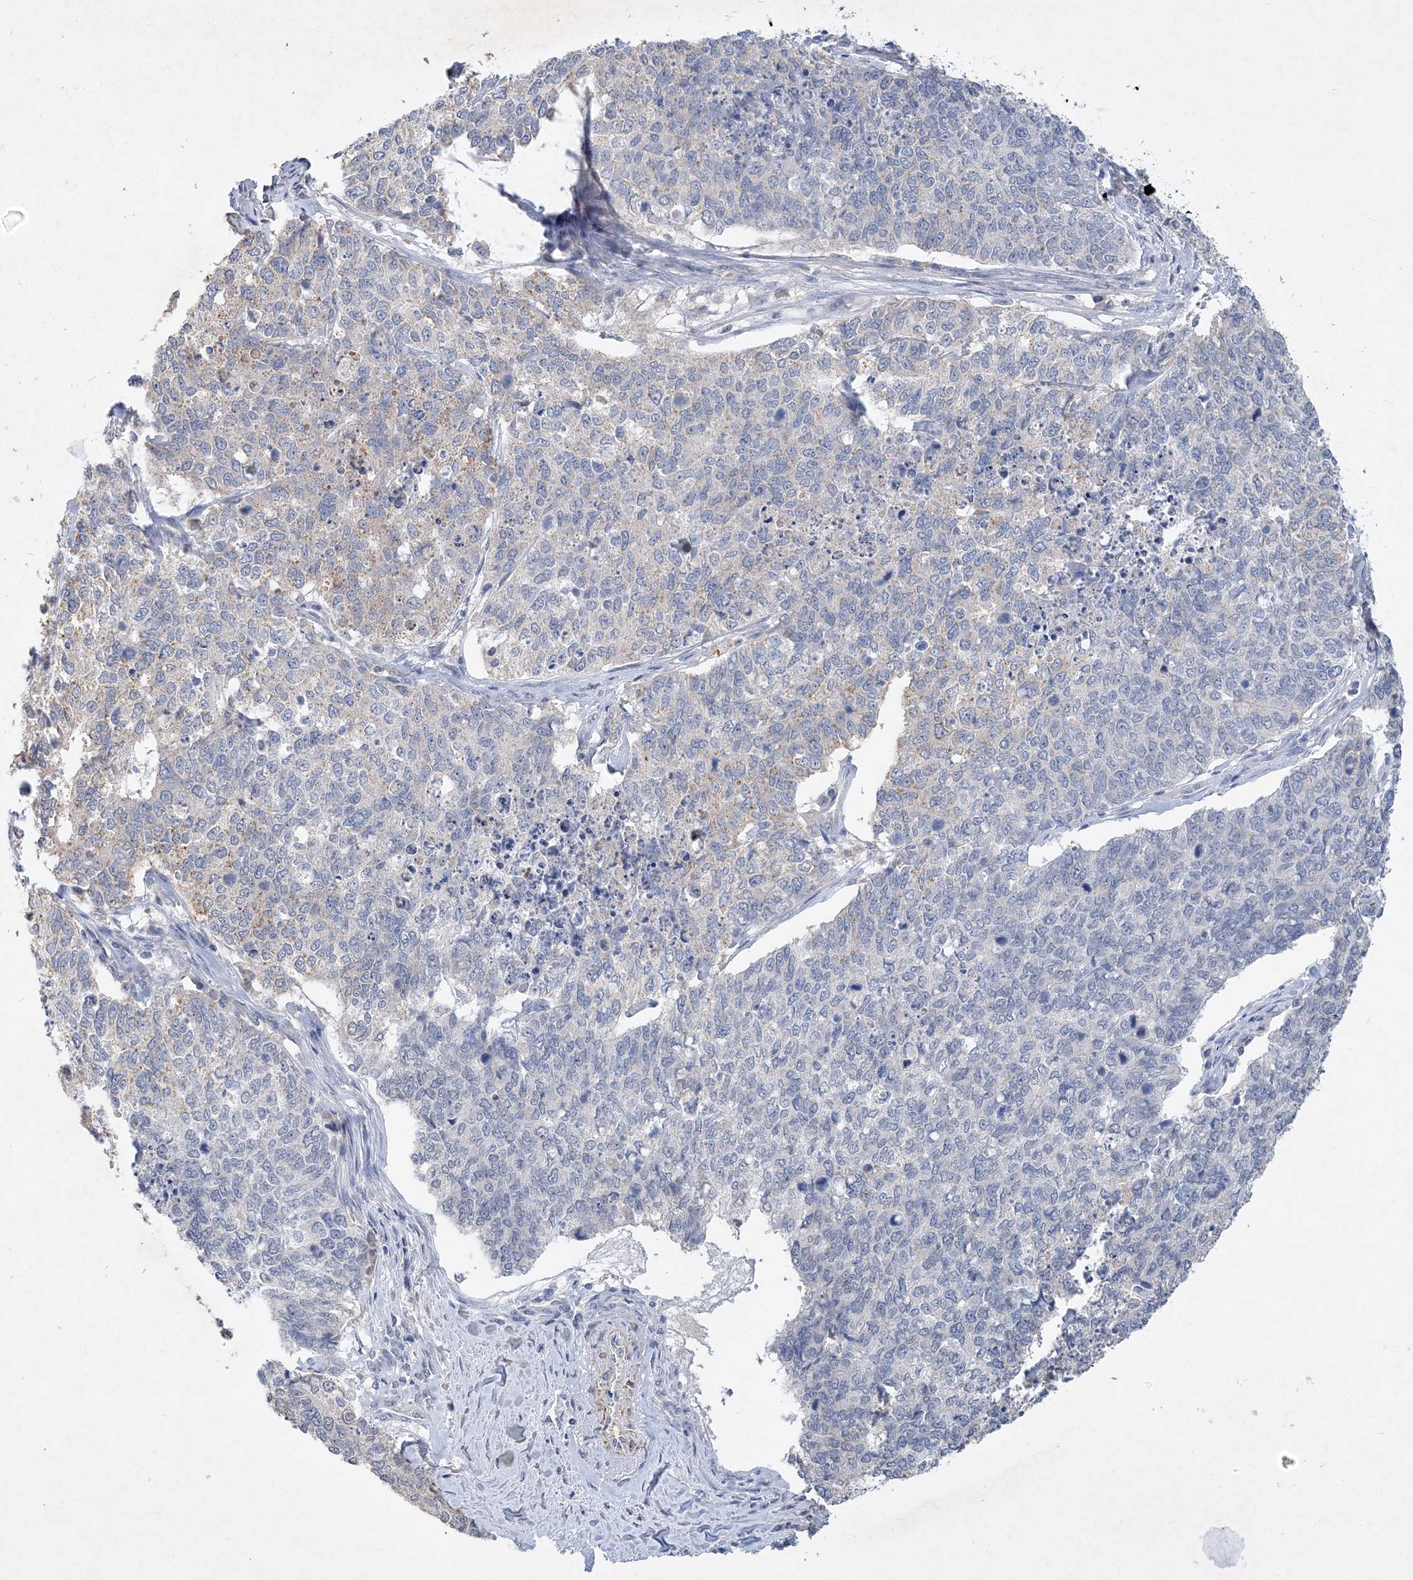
{"staining": {"intensity": "negative", "quantity": "none", "location": "none"}, "tissue": "cervical cancer", "cell_type": "Tumor cells", "image_type": "cancer", "snomed": [{"axis": "morphology", "description": "Squamous cell carcinoma, NOS"}, {"axis": "topography", "description": "Cervix"}], "caption": "The micrograph reveals no significant expression in tumor cells of cervical cancer.", "gene": "C11orf58", "patient": {"sex": "female", "age": 63}}